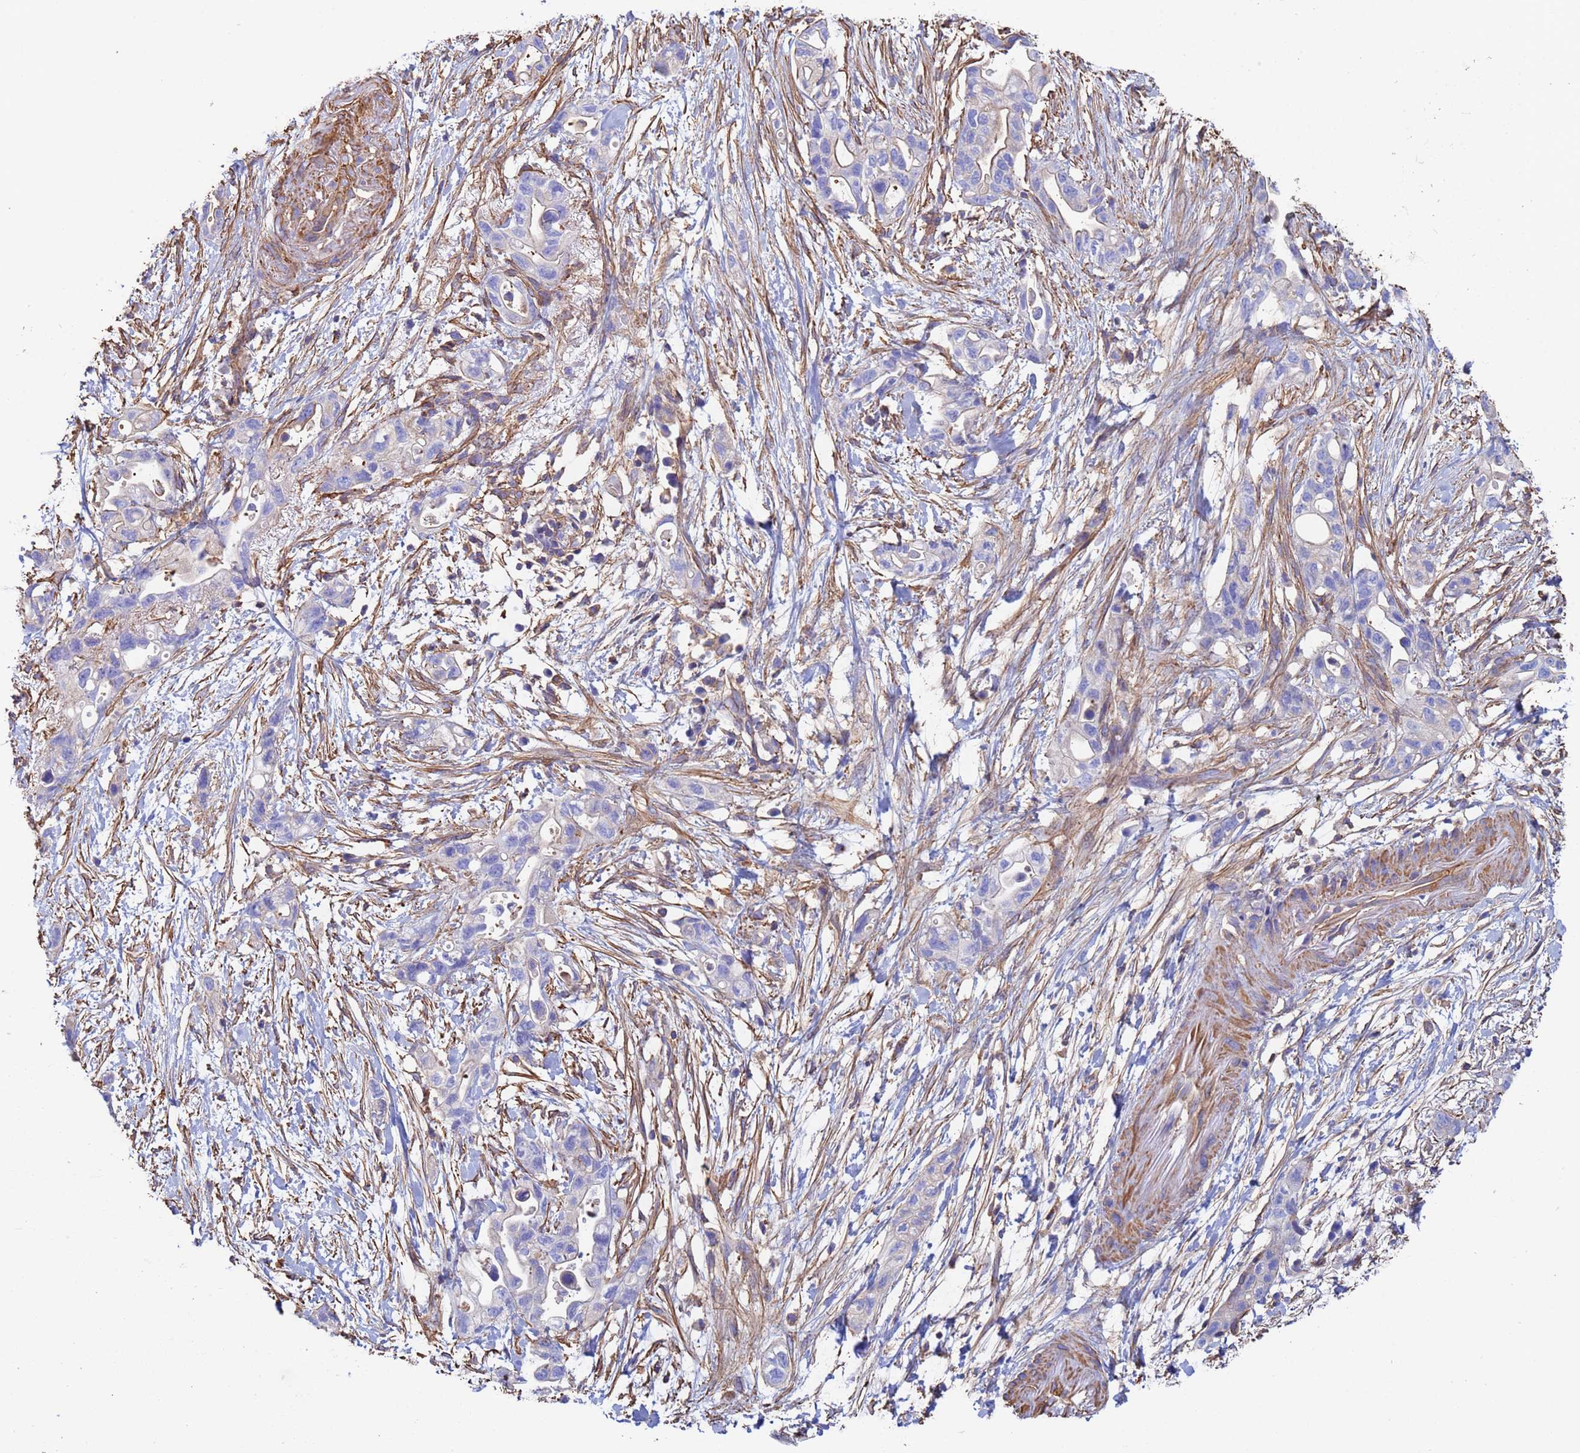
{"staining": {"intensity": "weak", "quantity": "<25%", "location": "cytoplasmic/membranous"}, "tissue": "pancreatic cancer", "cell_type": "Tumor cells", "image_type": "cancer", "snomed": [{"axis": "morphology", "description": "Adenocarcinoma, NOS"}, {"axis": "topography", "description": "Pancreas"}], "caption": "Tumor cells show no significant expression in pancreatic cancer (adenocarcinoma).", "gene": "MYL12A", "patient": {"sex": "female", "age": 72}}